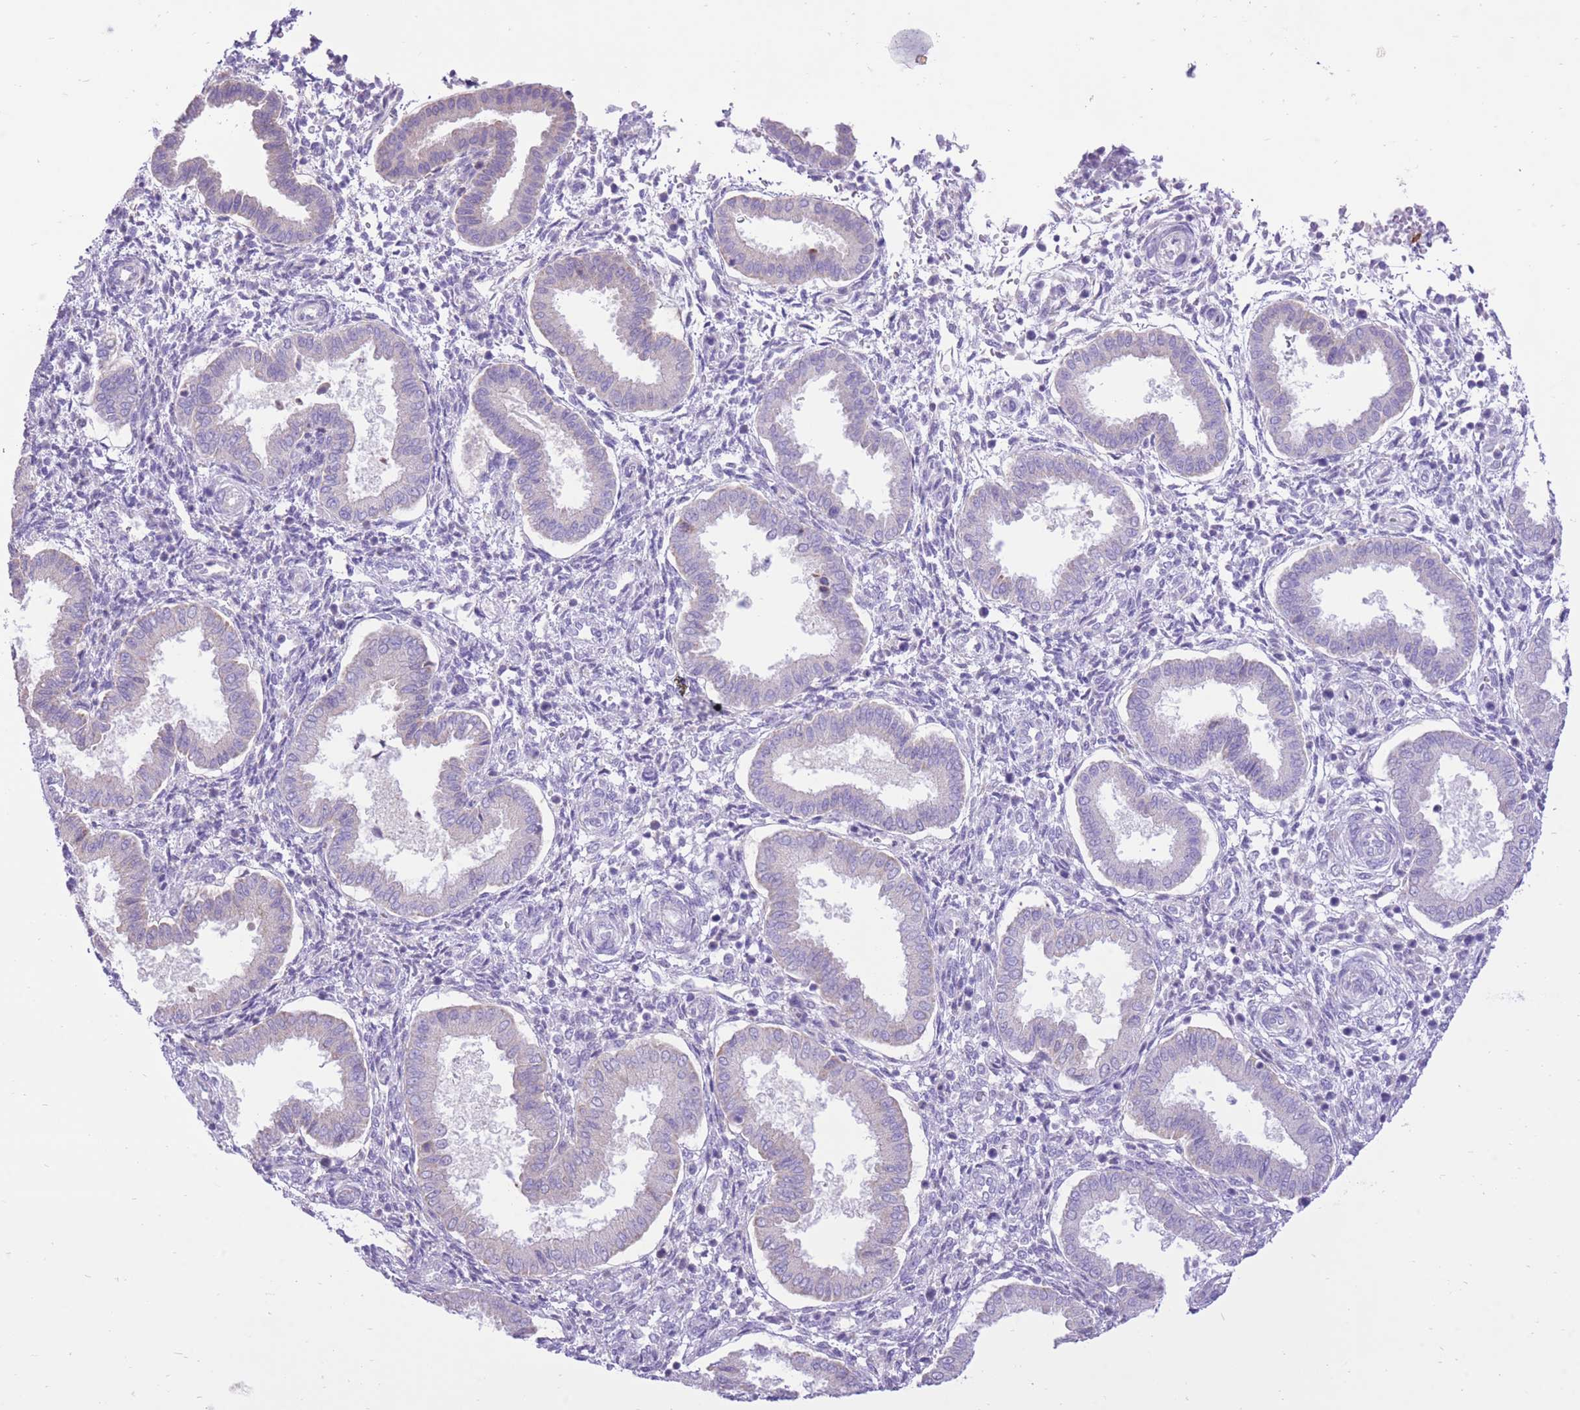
{"staining": {"intensity": "negative", "quantity": "none", "location": "none"}, "tissue": "endometrium", "cell_type": "Cells in endometrial stroma", "image_type": "normal", "snomed": [{"axis": "morphology", "description": "Normal tissue, NOS"}, {"axis": "topography", "description": "Endometrium"}], "caption": "Immunohistochemistry (IHC) histopathology image of benign human endometrium stained for a protein (brown), which demonstrates no expression in cells in endometrial stroma. The staining is performed using DAB (3,3'-diaminobenzidine) brown chromogen with nuclei counter-stained in using hematoxylin.", "gene": "SLC4A4", "patient": {"sex": "female", "age": 24}}